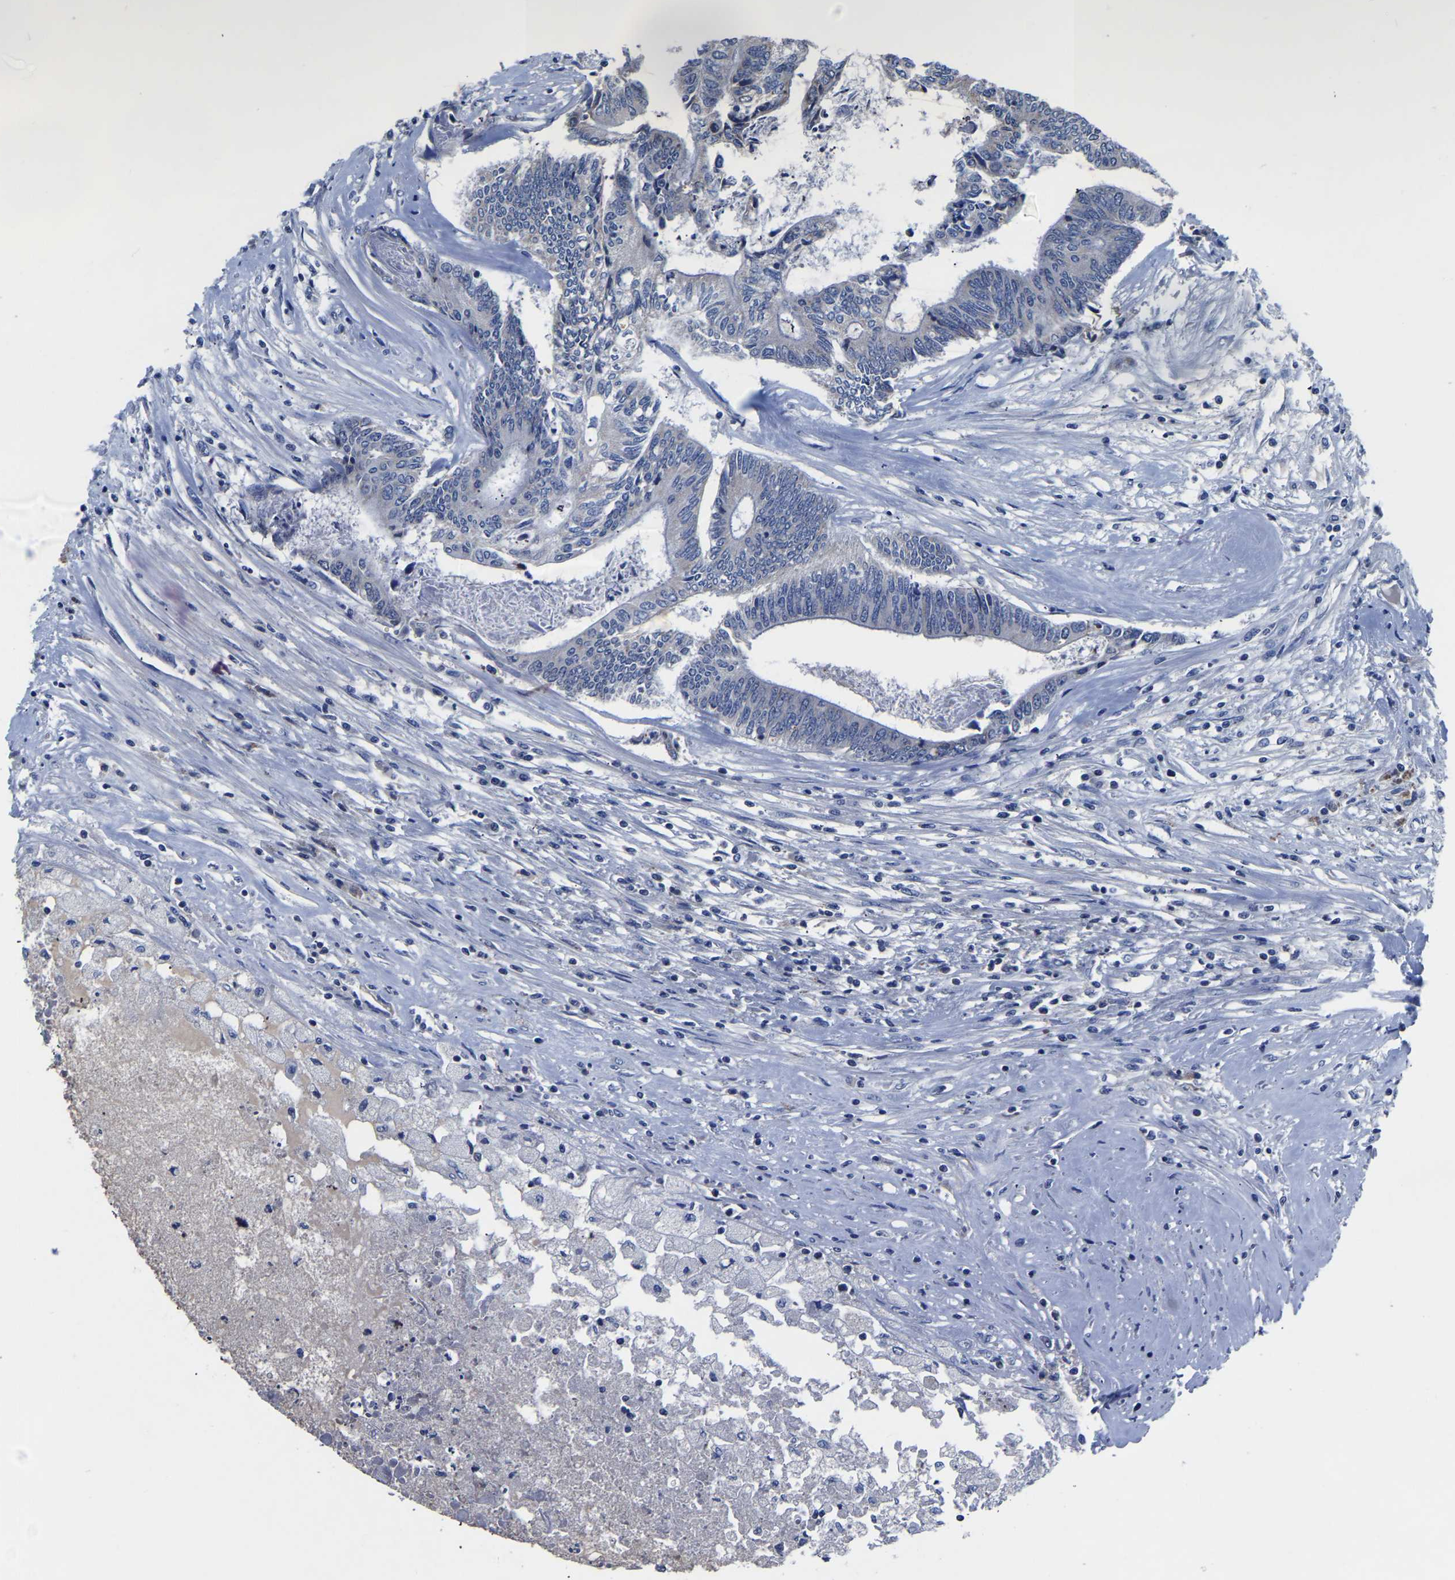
{"staining": {"intensity": "moderate", "quantity": "<25%", "location": "cytoplasmic/membranous"}, "tissue": "colorectal cancer", "cell_type": "Tumor cells", "image_type": "cancer", "snomed": [{"axis": "morphology", "description": "Adenocarcinoma, NOS"}, {"axis": "topography", "description": "Rectum"}], "caption": "An immunohistochemistry (IHC) image of tumor tissue is shown. Protein staining in brown highlights moderate cytoplasmic/membranous positivity in adenocarcinoma (colorectal) within tumor cells. Immunohistochemistry stains the protein in brown and the nuclei are stained blue.", "gene": "FGD5", "patient": {"sex": "male", "age": 63}}